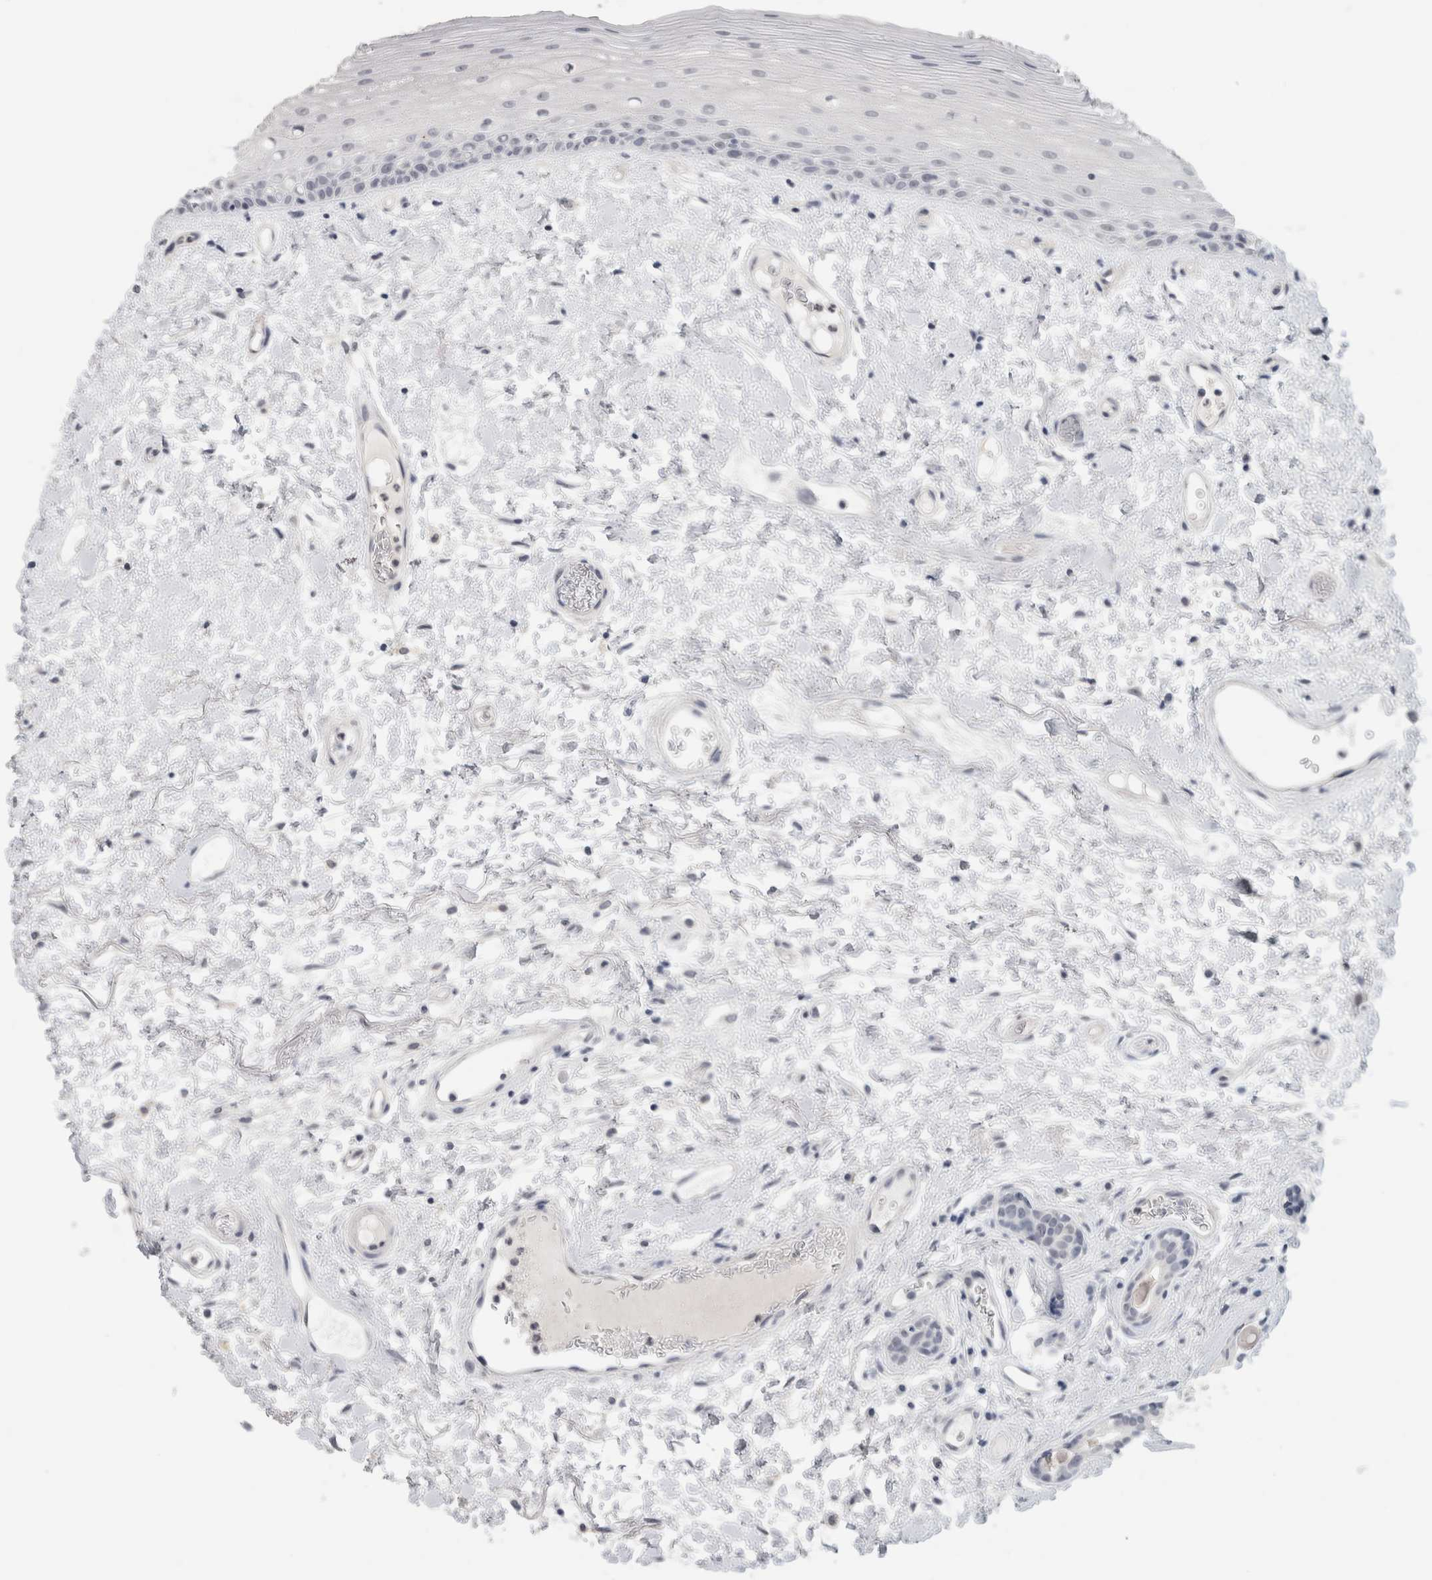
{"staining": {"intensity": "negative", "quantity": "none", "location": "none"}, "tissue": "oral mucosa", "cell_type": "Squamous epithelial cells", "image_type": "normal", "snomed": [{"axis": "morphology", "description": "Normal tissue, NOS"}, {"axis": "topography", "description": "Oral tissue"}], "caption": "Protein analysis of normal oral mucosa reveals no significant positivity in squamous epithelial cells.", "gene": "FMR1NB", "patient": {"sex": "female", "age": 76}}